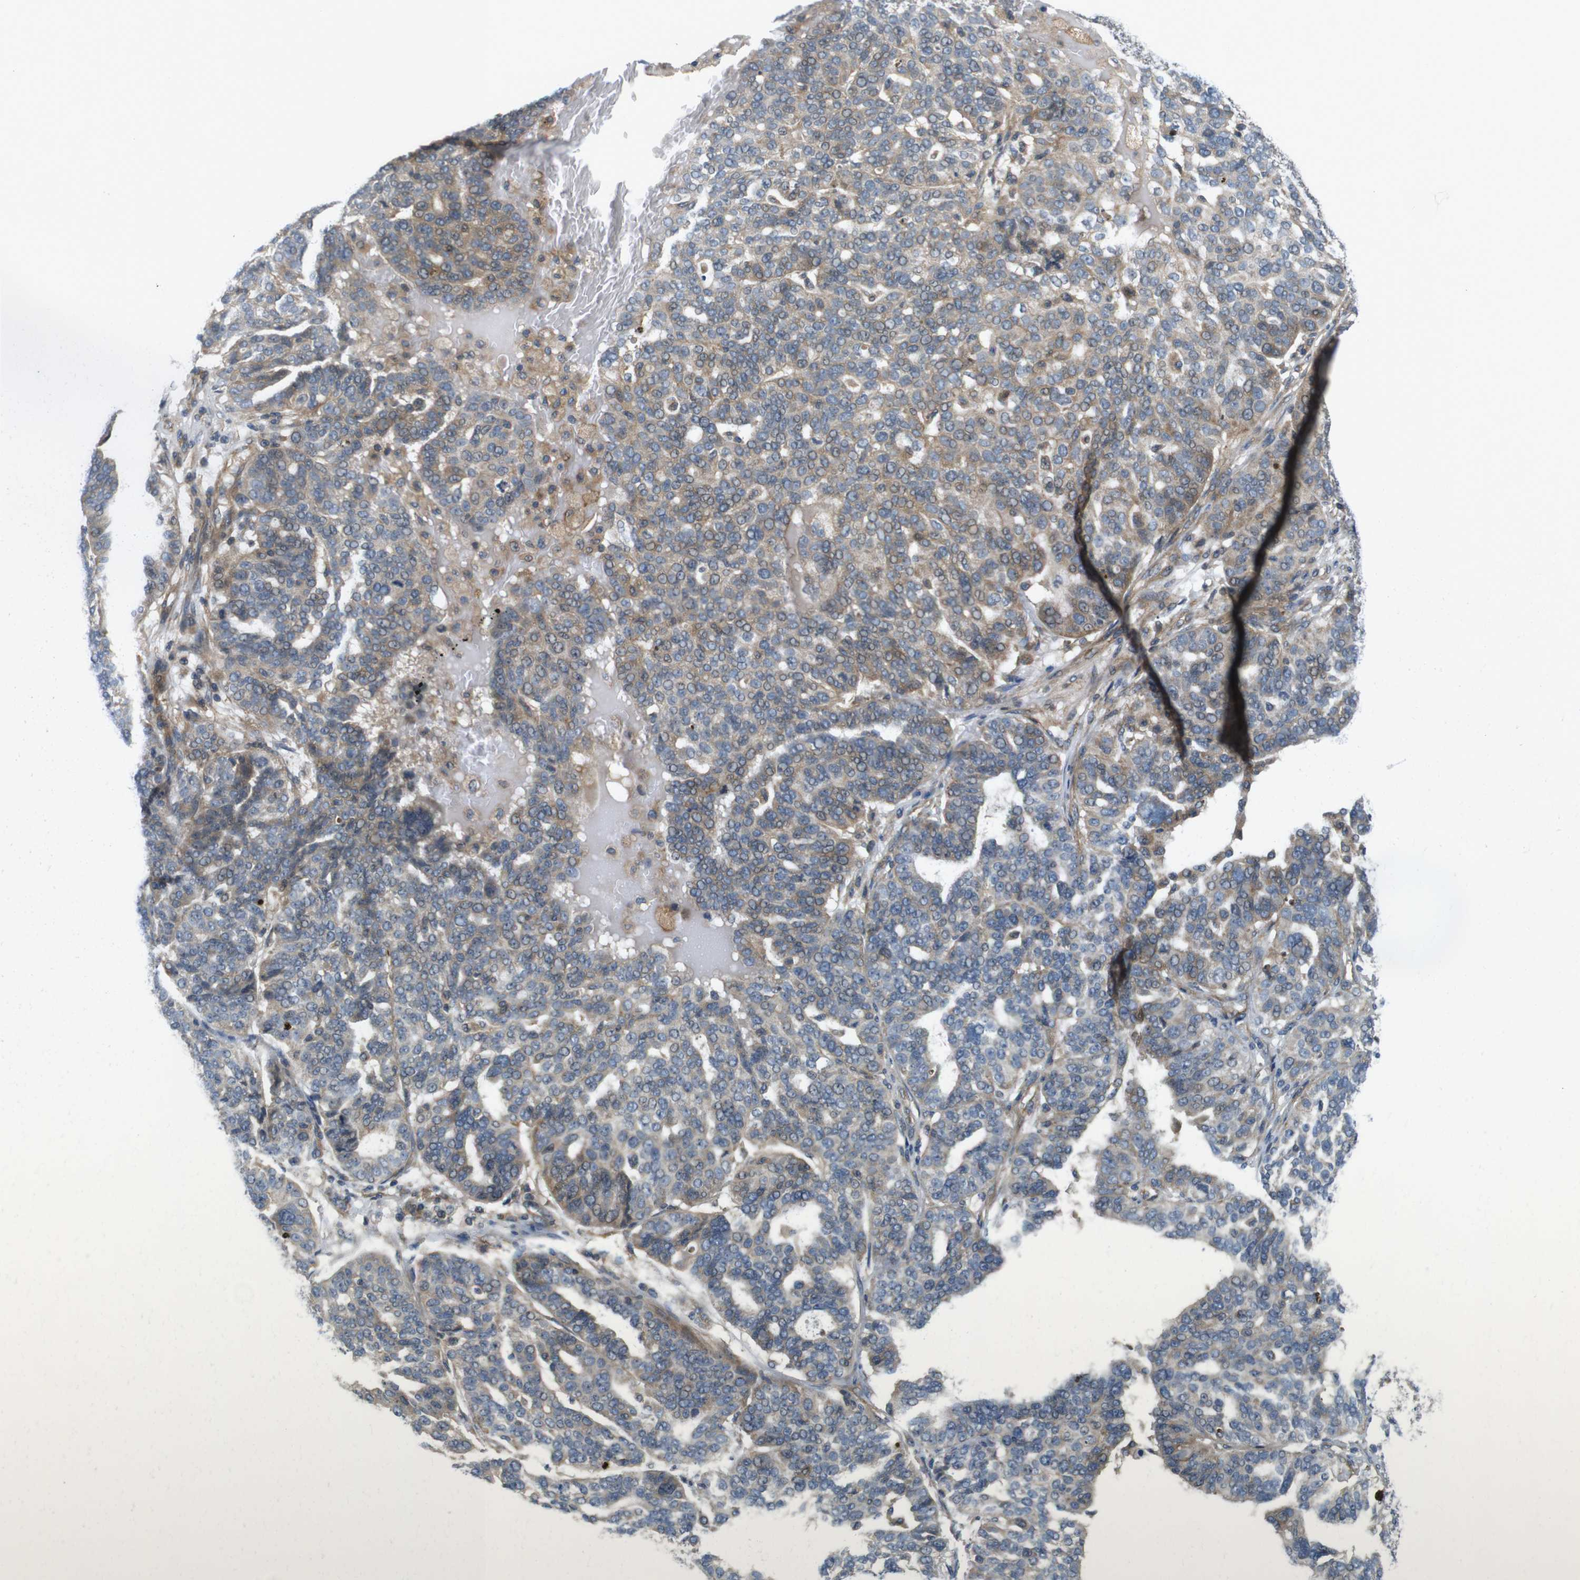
{"staining": {"intensity": "weak", "quantity": ">75%", "location": "cytoplasmic/membranous"}, "tissue": "ovarian cancer", "cell_type": "Tumor cells", "image_type": "cancer", "snomed": [{"axis": "morphology", "description": "Cystadenocarcinoma, serous, NOS"}, {"axis": "topography", "description": "Ovary"}], "caption": "Brown immunohistochemical staining in ovarian serous cystadenocarcinoma reveals weak cytoplasmic/membranous positivity in approximately >75% of tumor cells.", "gene": "TSC1", "patient": {"sex": "female", "age": 59}}